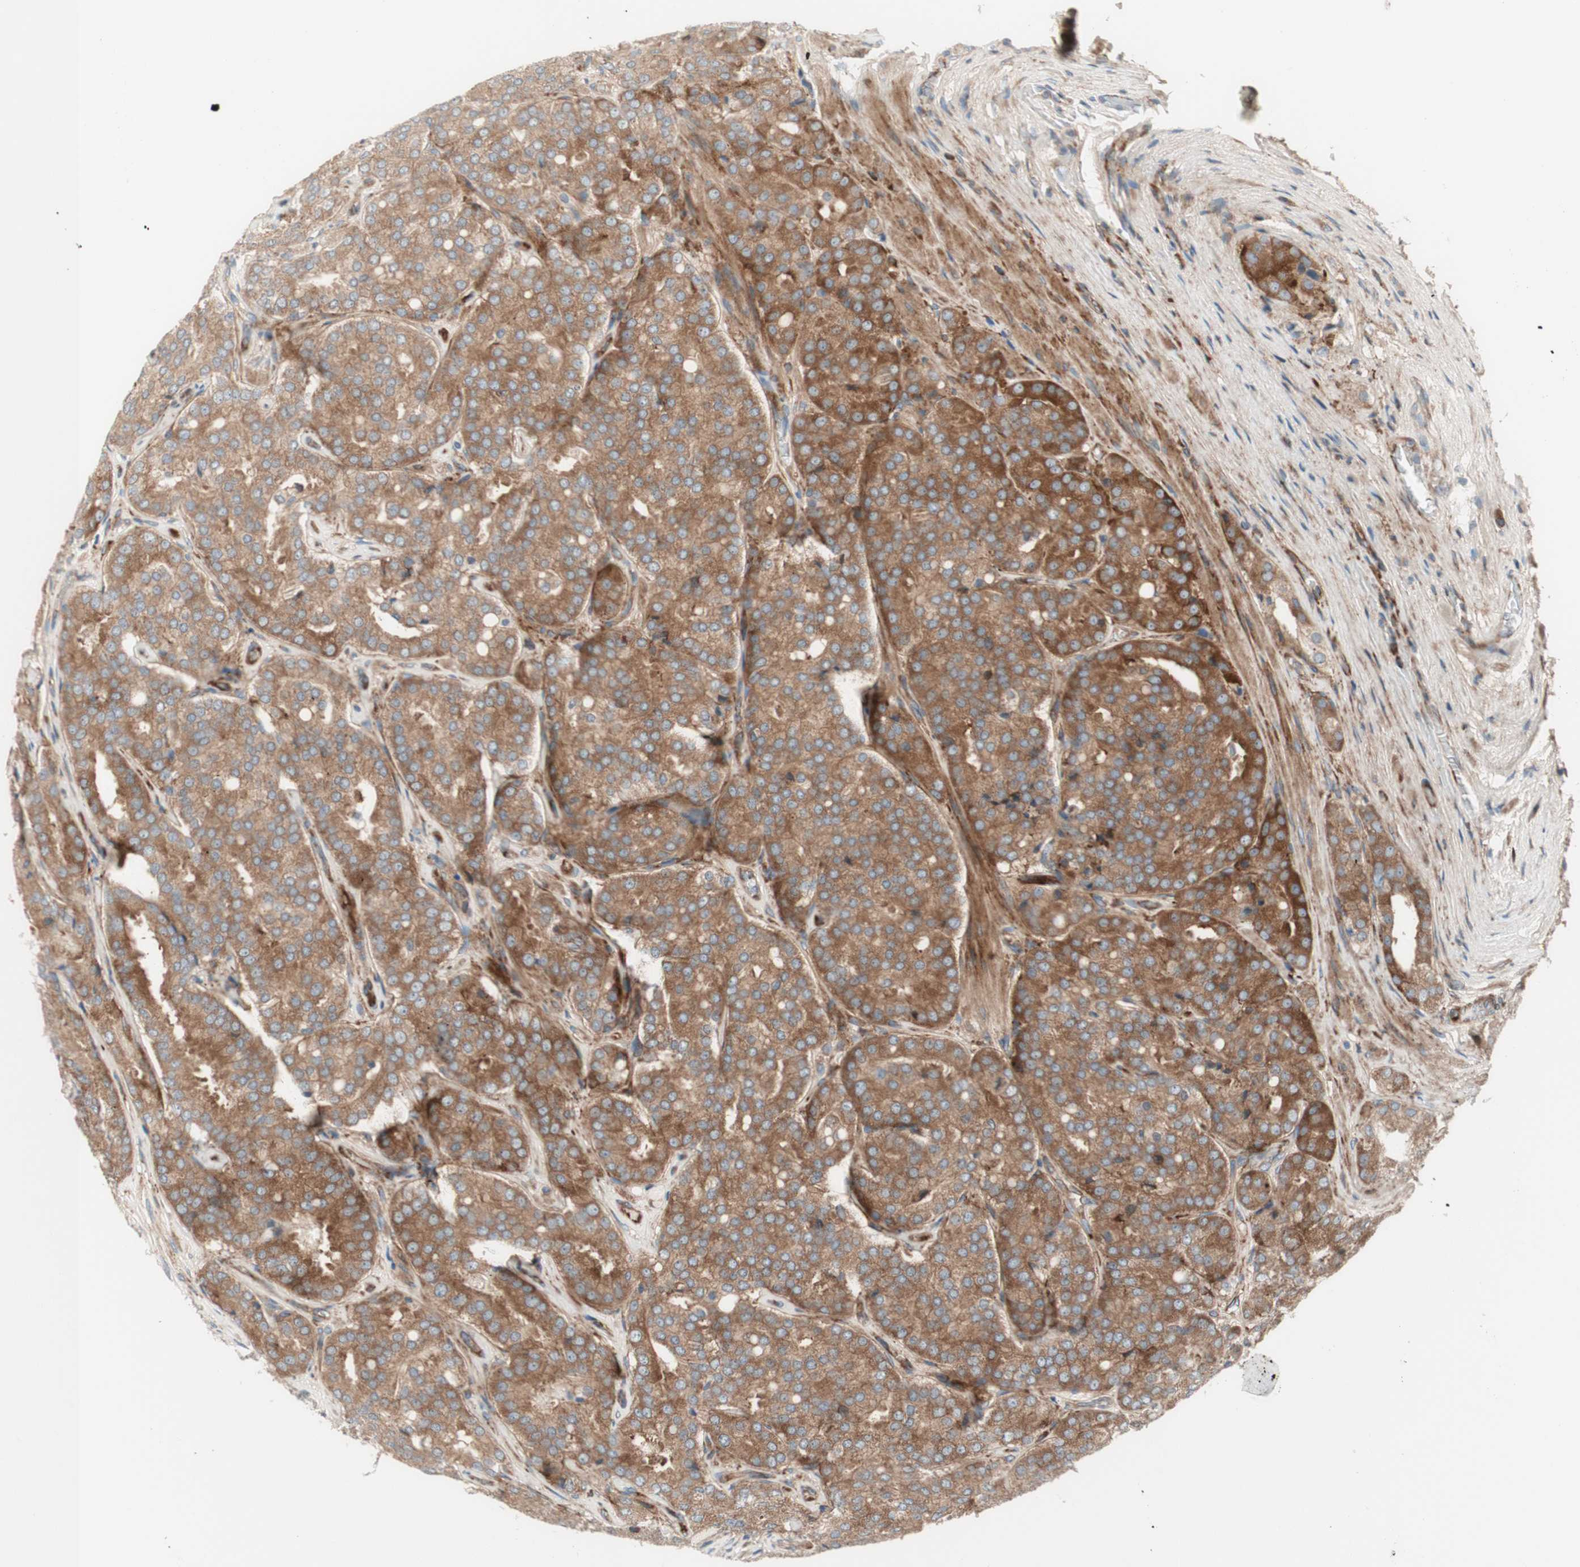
{"staining": {"intensity": "moderate", "quantity": ">75%", "location": "cytoplasmic/membranous"}, "tissue": "prostate cancer", "cell_type": "Tumor cells", "image_type": "cancer", "snomed": [{"axis": "morphology", "description": "Adenocarcinoma, High grade"}, {"axis": "topography", "description": "Prostate"}], "caption": "A high-resolution photomicrograph shows IHC staining of high-grade adenocarcinoma (prostate), which demonstrates moderate cytoplasmic/membranous expression in about >75% of tumor cells.", "gene": "CCN4", "patient": {"sex": "male", "age": 65}}